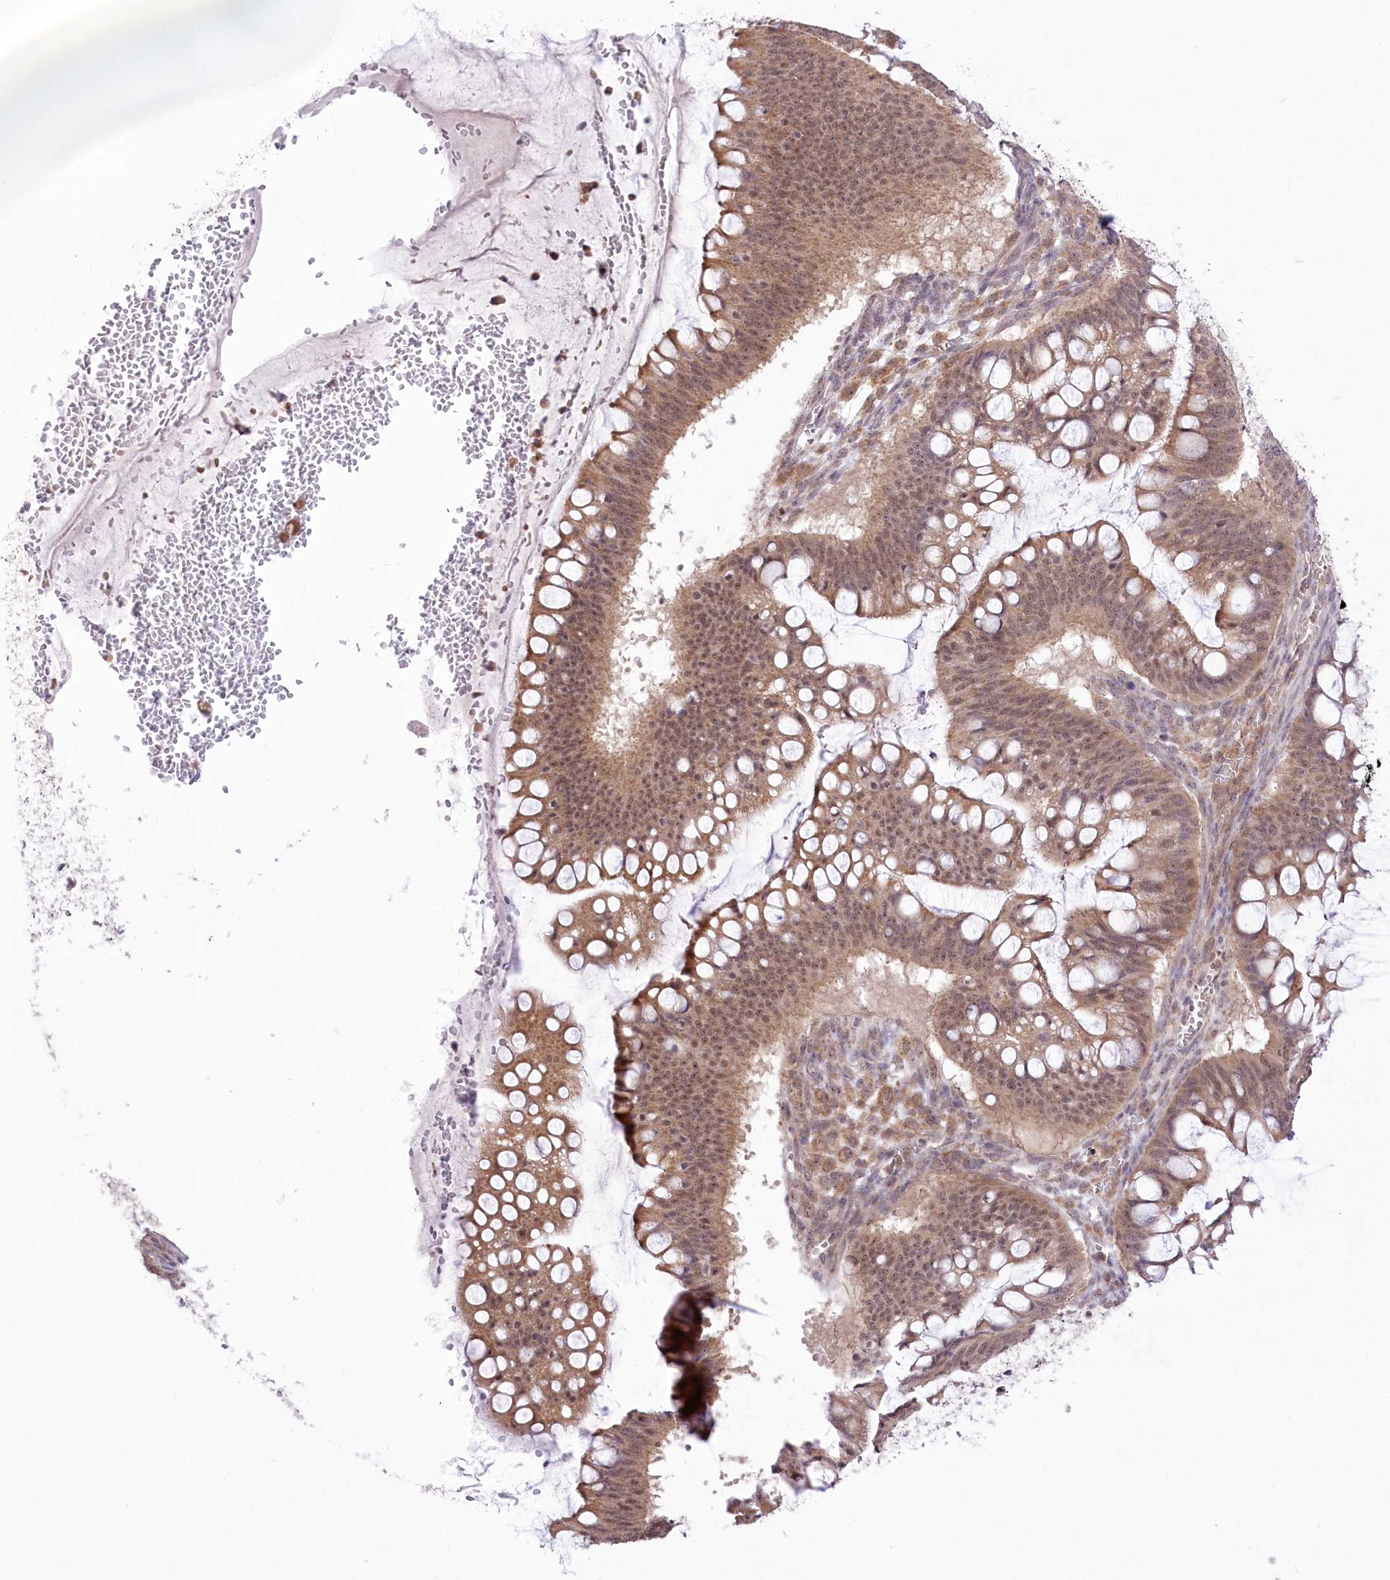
{"staining": {"intensity": "moderate", "quantity": ">75%", "location": "cytoplasmic/membranous,nuclear"}, "tissue": "ovarian cancer", "cell_type": "Tumor cells", "image_type": "cancer", "snomed": [{"axis": "morphology", "description": "Cystadenocarcinoma, mucinous, NOS"}, {"axis": "topography", "description": "Ovary"}], "caption": "Immunohistochemistry (IHC) staining of ovarian cancer, which demonstrates medium levels of moderate cytoplasmic/membranous and nuclear staining in about >75% of tumor cells indicating moderate cytoplasmic/membranous and nuclear protein expression. The staining was performed using DAB (brown) for protein detection and nuclei were counterstained in hematoxylin (blue).", "gene": "ZMAT2", "patient": {"sex": "female", "age": 73}}